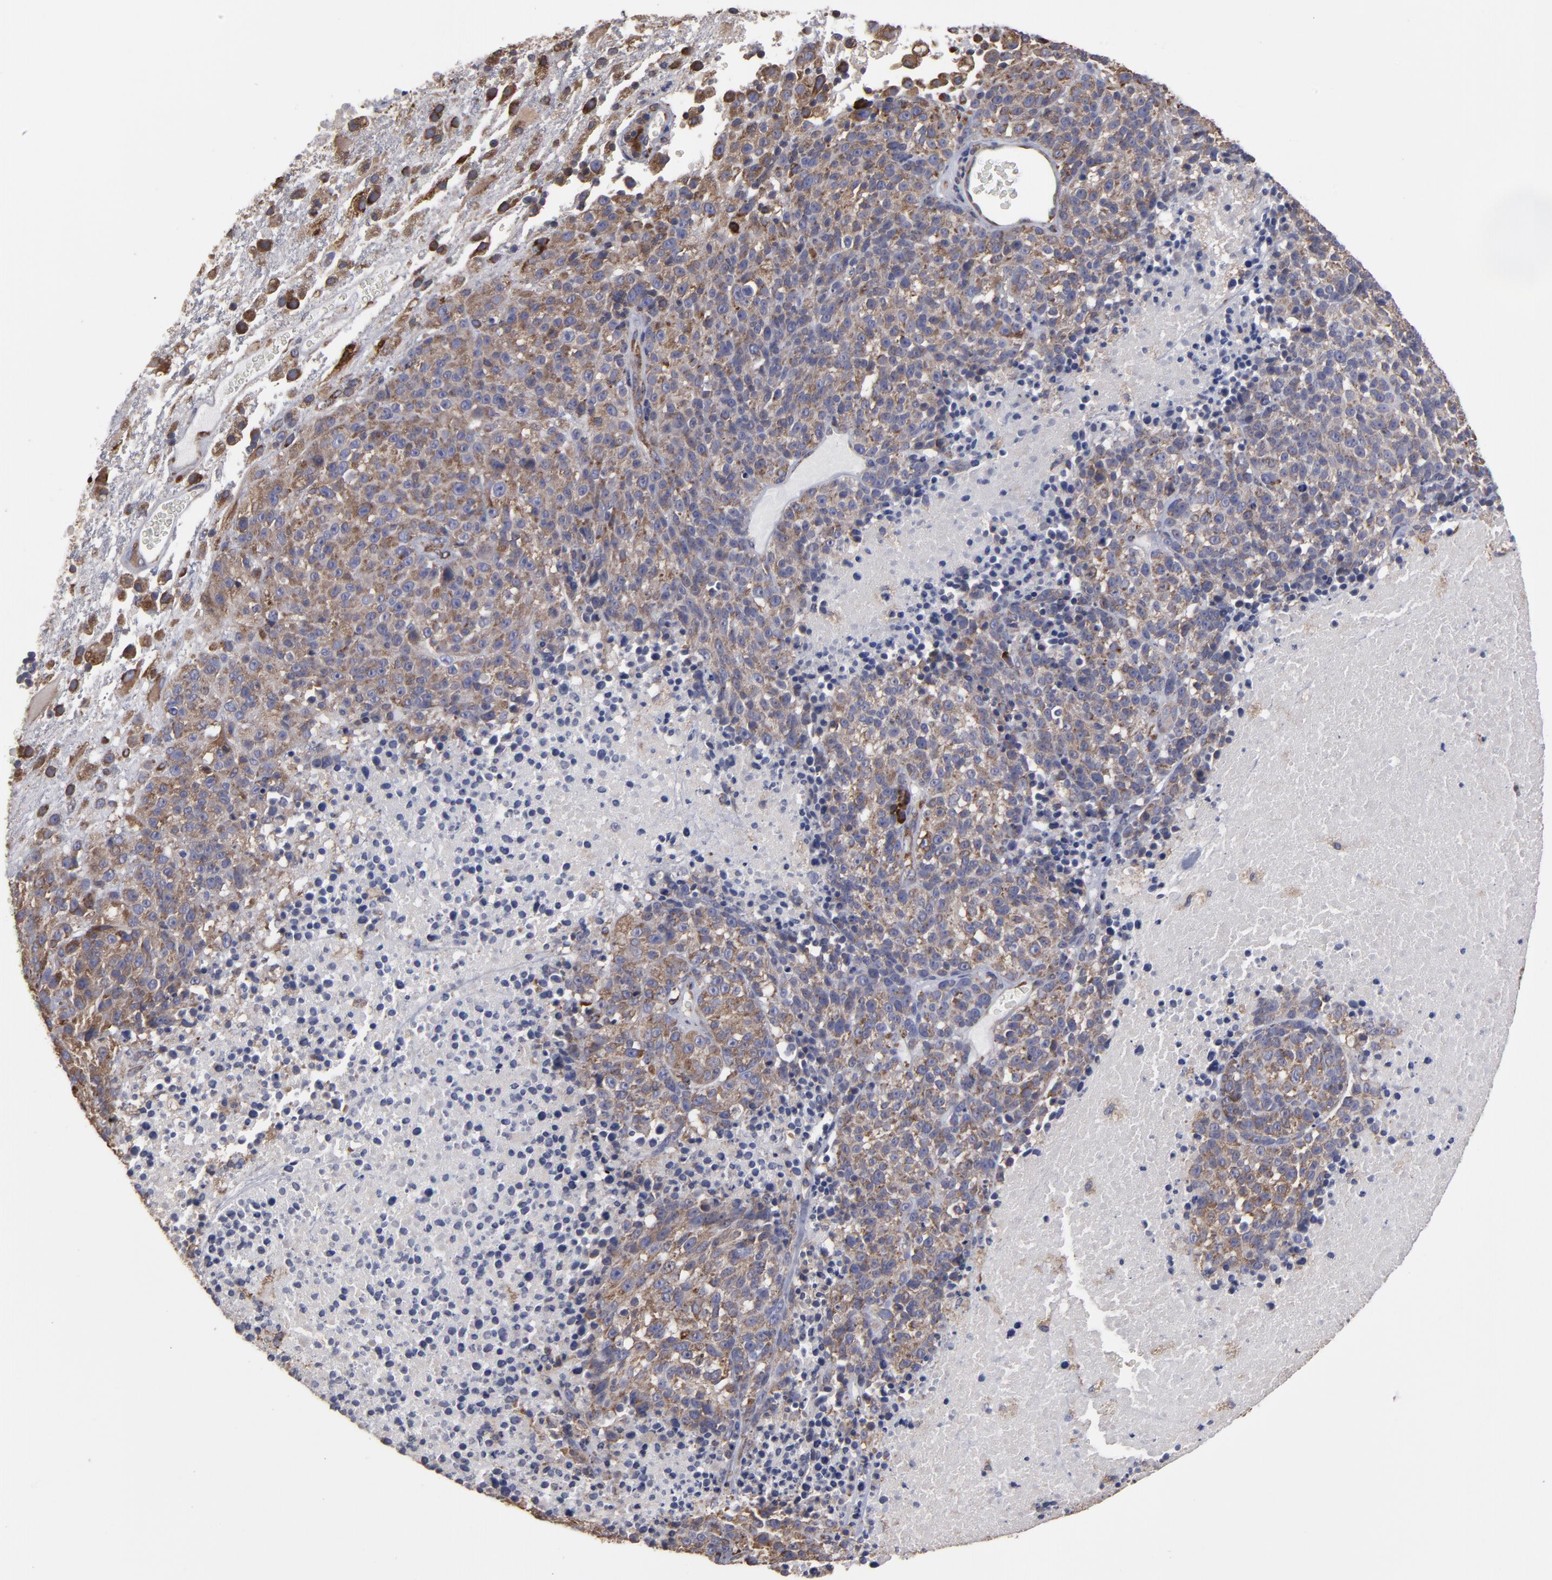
{"staining": {"intensity": "moderate", "quantity": ">75%", "location": "cytoplasmic/membranous"}, "tissue": "melanoma", "cell_type": "Tumor cells", "image_type": "cancer", "snomed": [{"axis": "morphology", "description": "Malignant melanoma, Metastatic site"}, {"axis": "topography", "description": "Cerebral cortex"}], "caption": "IHC micrograph of neoplastic tissue: melanoma stained using IHC displays medium levels of moderate protein expression localized specifically in the cytoplasmic/membranous of tumor cells, appearing as a cytoplasmic/membranous brown color.", "gene": "SND1", "patient": {"sex": "female", "age": 52}}